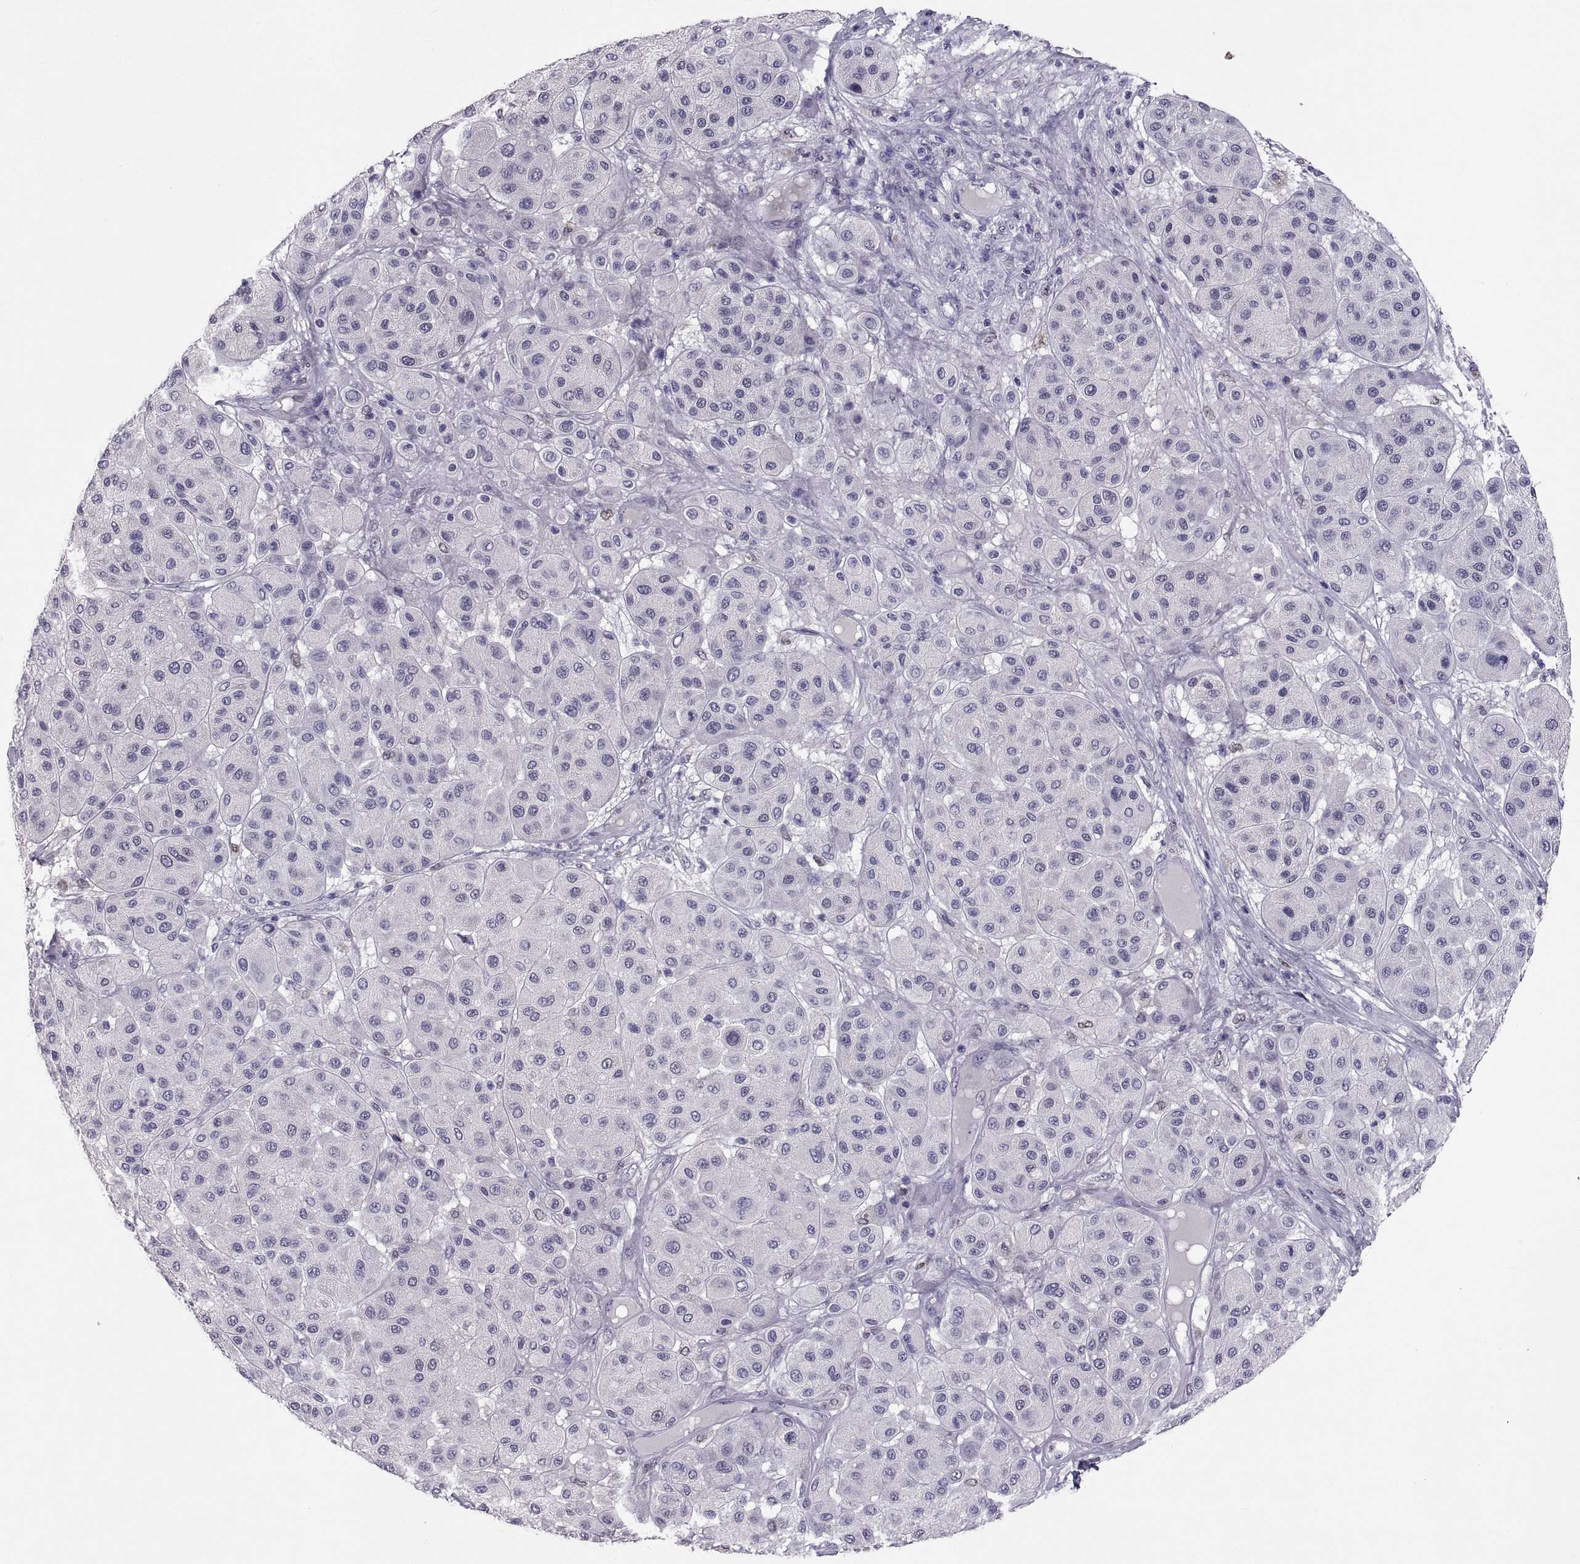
{"staining": {"intensity": "weak", "quantity": "<25%", "location": "nuclear"}, "tissue": "melanoma", "cell_type": "Tumor cells", "image_type": "cancer", "snomed": [{"axis": "morphology", "description": "Malignant melanoma, Metastatic site"}, {"axis": "topography", "description": "Smooth muscle"}], "caption": "Tumor cells are negative for protein expression in human melanoma. (Stains: DAB (3,3'-diaminobenzidine) immunohistochemistry with hematoxylin counter stain, Microscopy: brightfield microscopy at high magnification).", "gene": "SOX21", "patient": {"sex": "male", "age": 41}}